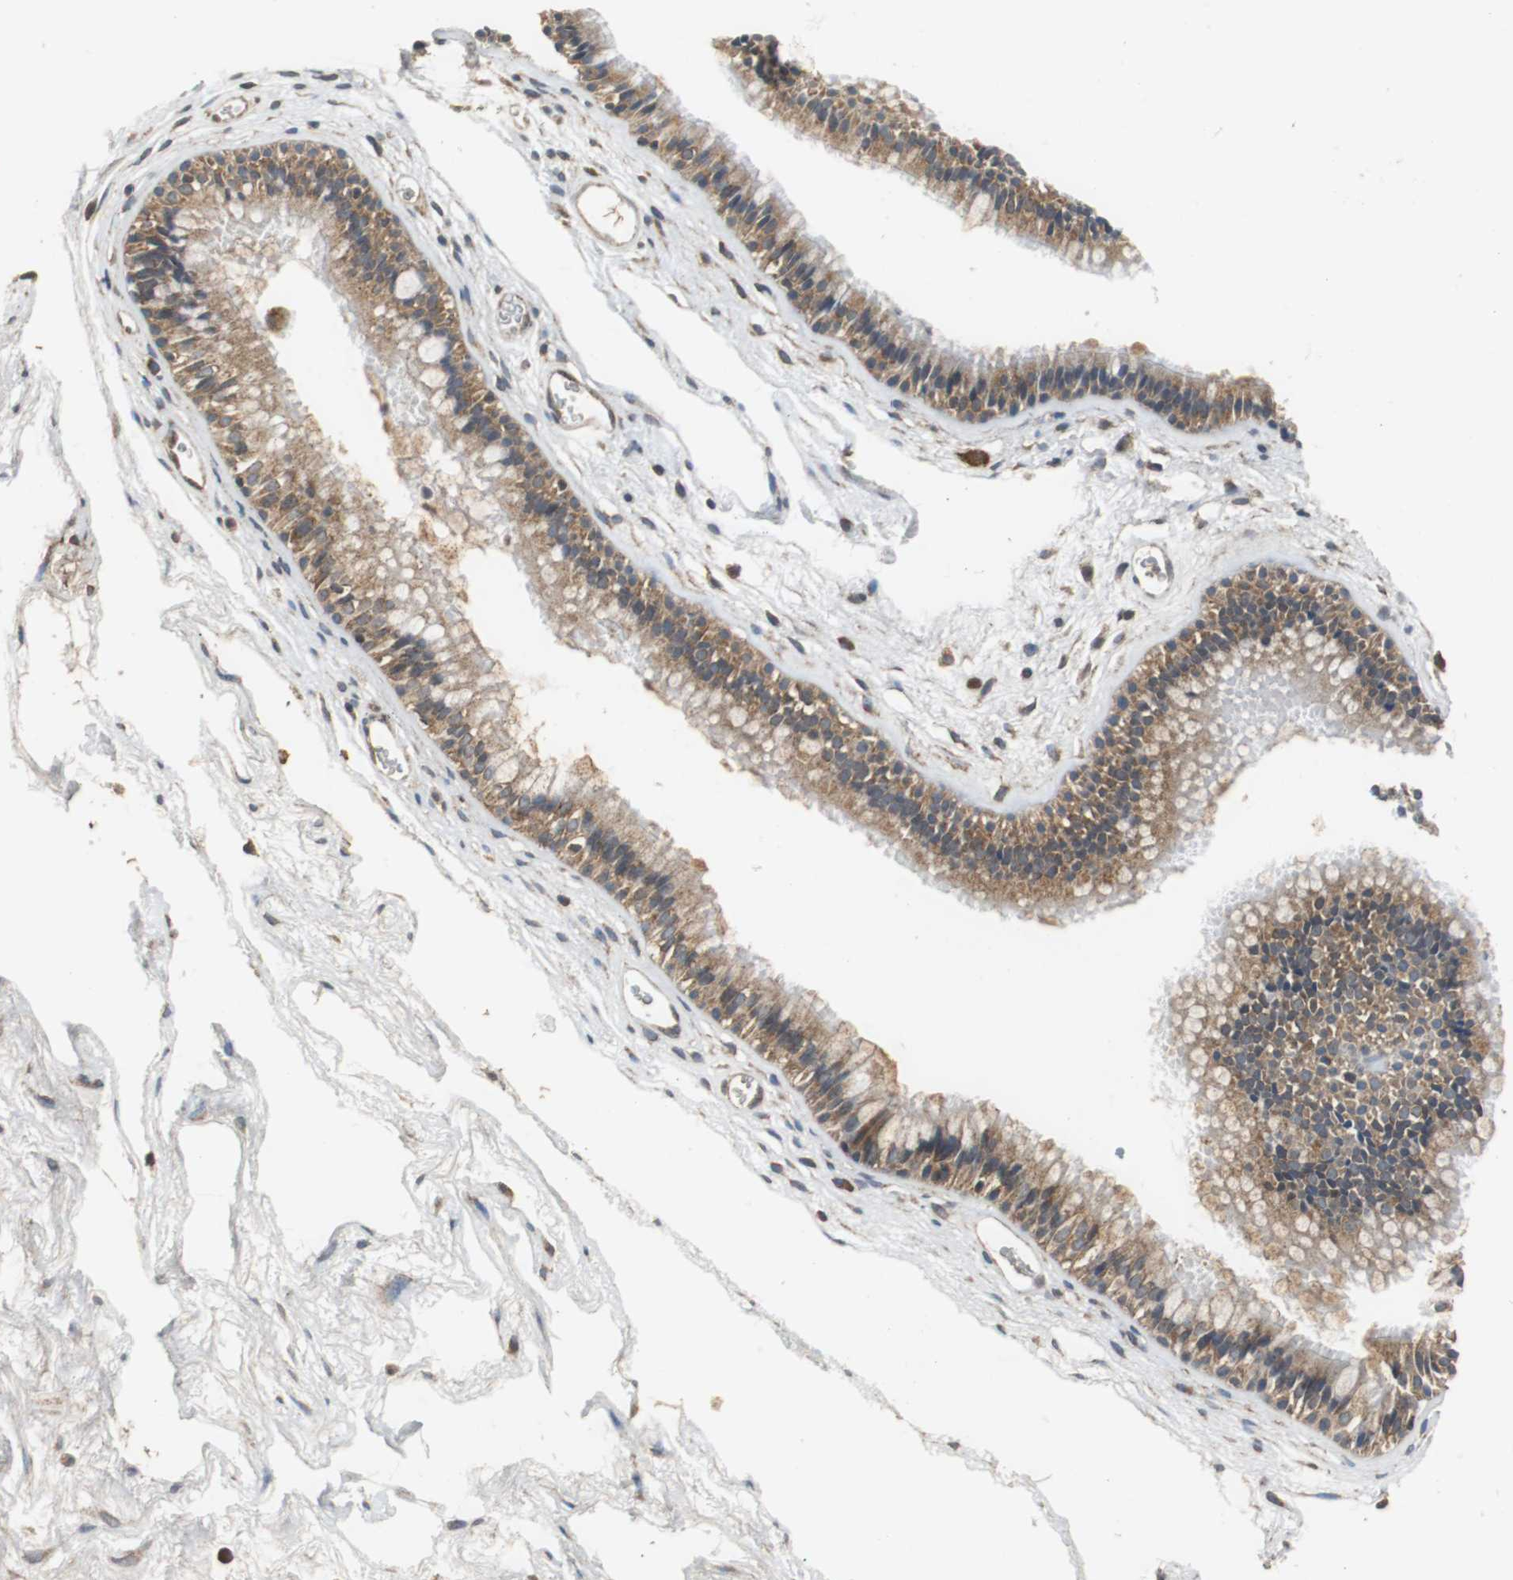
{"staining": {"intensity": "moderate", "quantity": "25%-75%", "location": "cytoplasmic/membranous"}, "tissue": "nasopharynx", "cell_type": "Respiratory epithelial cells", "image_type": "normal", "snomed": [{"axis": "morphology", "description": "Normal tissue, NOS"}, {"axis": "morphology", "description": "Inflammation, NOS"}, {"axis": "topography", "description": "Nasopharynx"}], "caption": "Immunohistochemistry staining of benign nasopharynx, which reveals medium levels of moderate cytoplasmic/membranous staining in about 25%-75% of respiratory epithelial cells indicating moderate cytoplasmic/membranous protein expression. The staining was performed using DAB (brown) for protein detection and nuclei were counterstained in hematoxylin (blue).", "gene": "VBP1", "patient": {"sex": "male", "age": 48}}